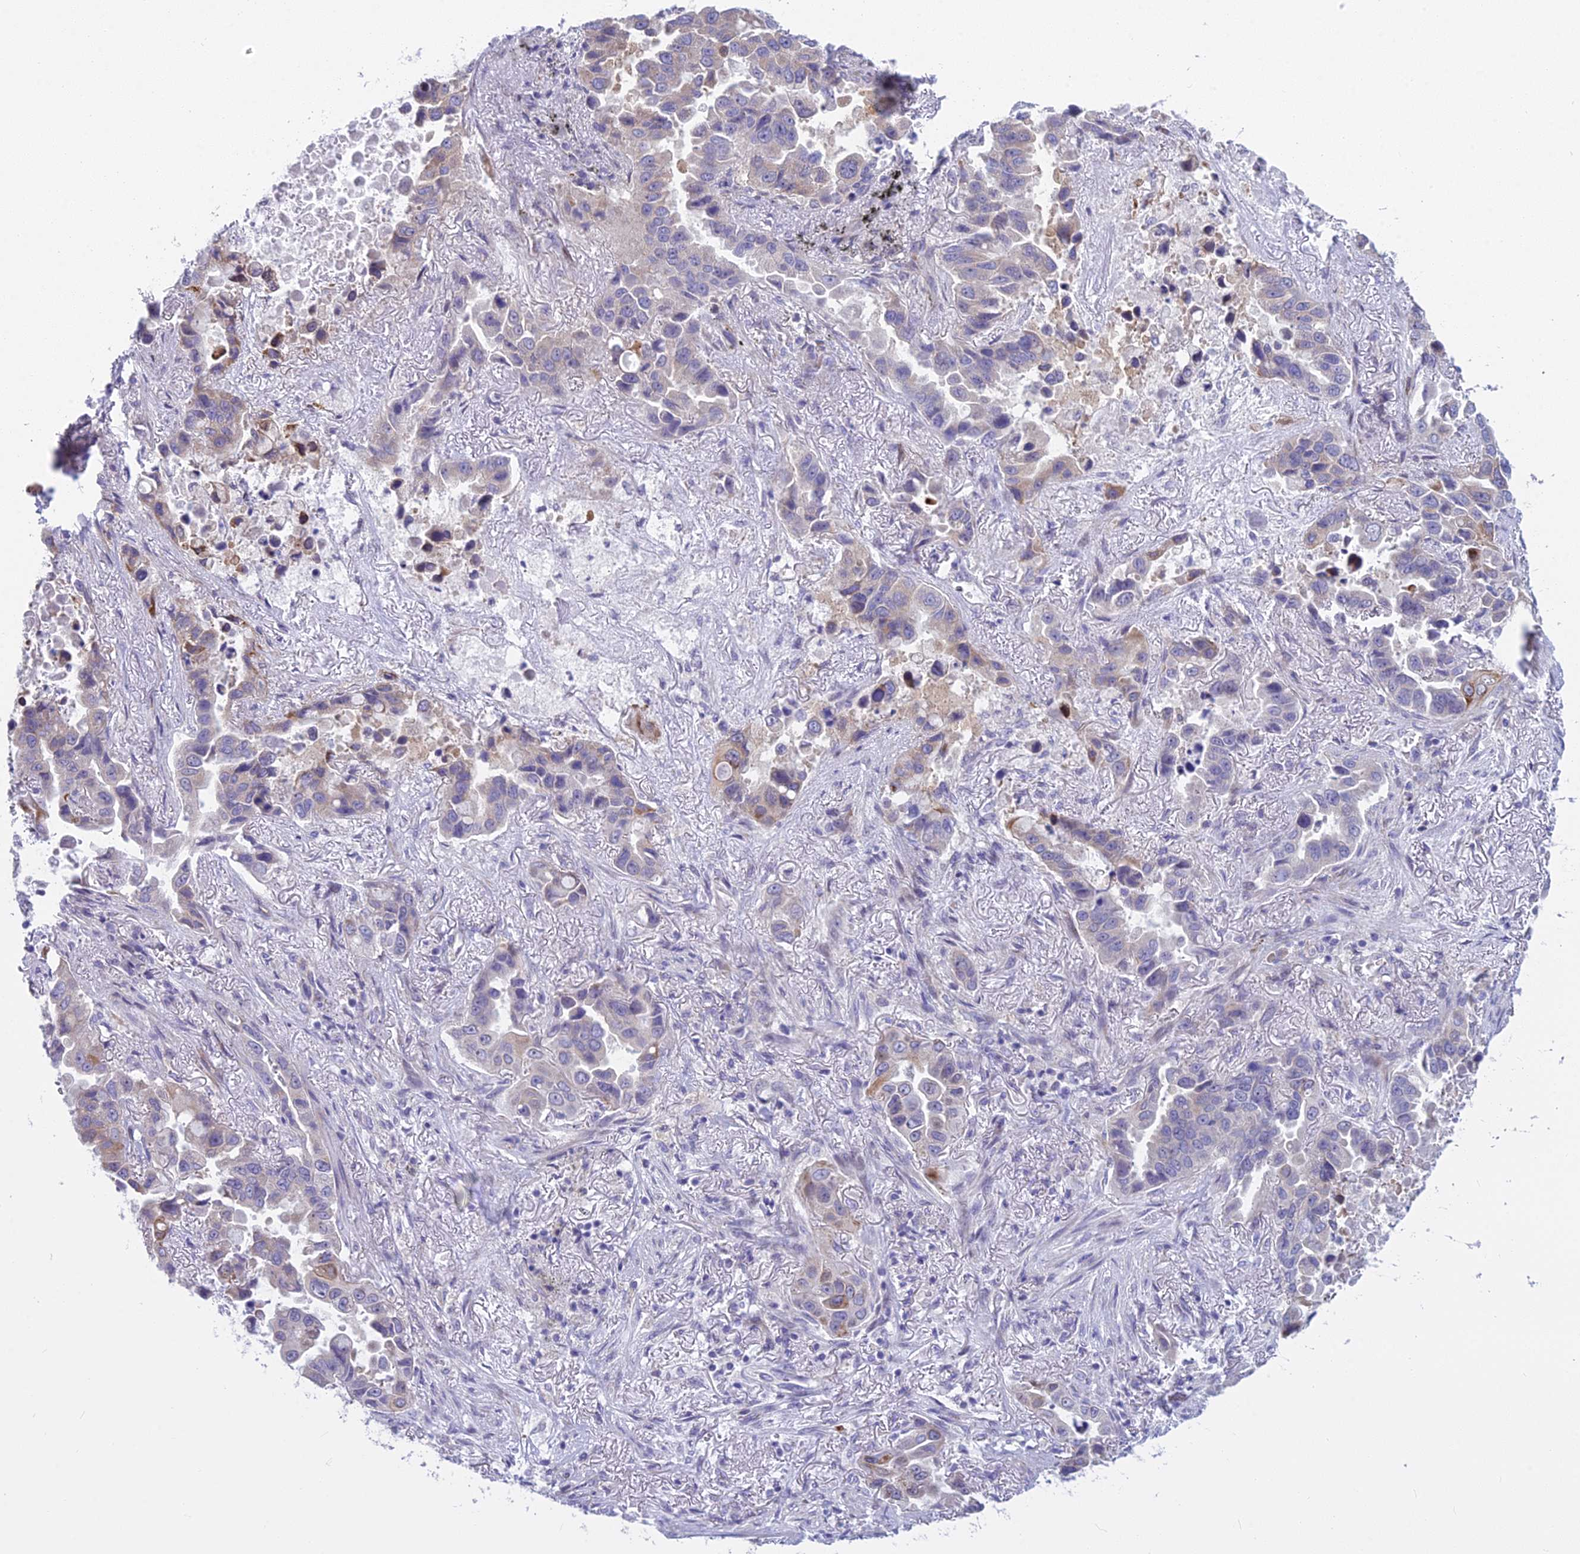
{"staining": {"intensity": "weak", "quantity": "<25%", "location": "cytoplasmic/membranous"}, "tissue": "lung cancer", "cell_type": "Tumor cells", "image_type": "cancer", "snomed": [{"axis": "morphology", "description": "Adenocarcinoma, NOS"}, {"axis": "topography", "description": "Lung"}], "caption": "Tumor cells are negative for protein expression in human lung cancer.", "gene": "PCDHB14", "patient": {"sex": "male", "age": 64}}